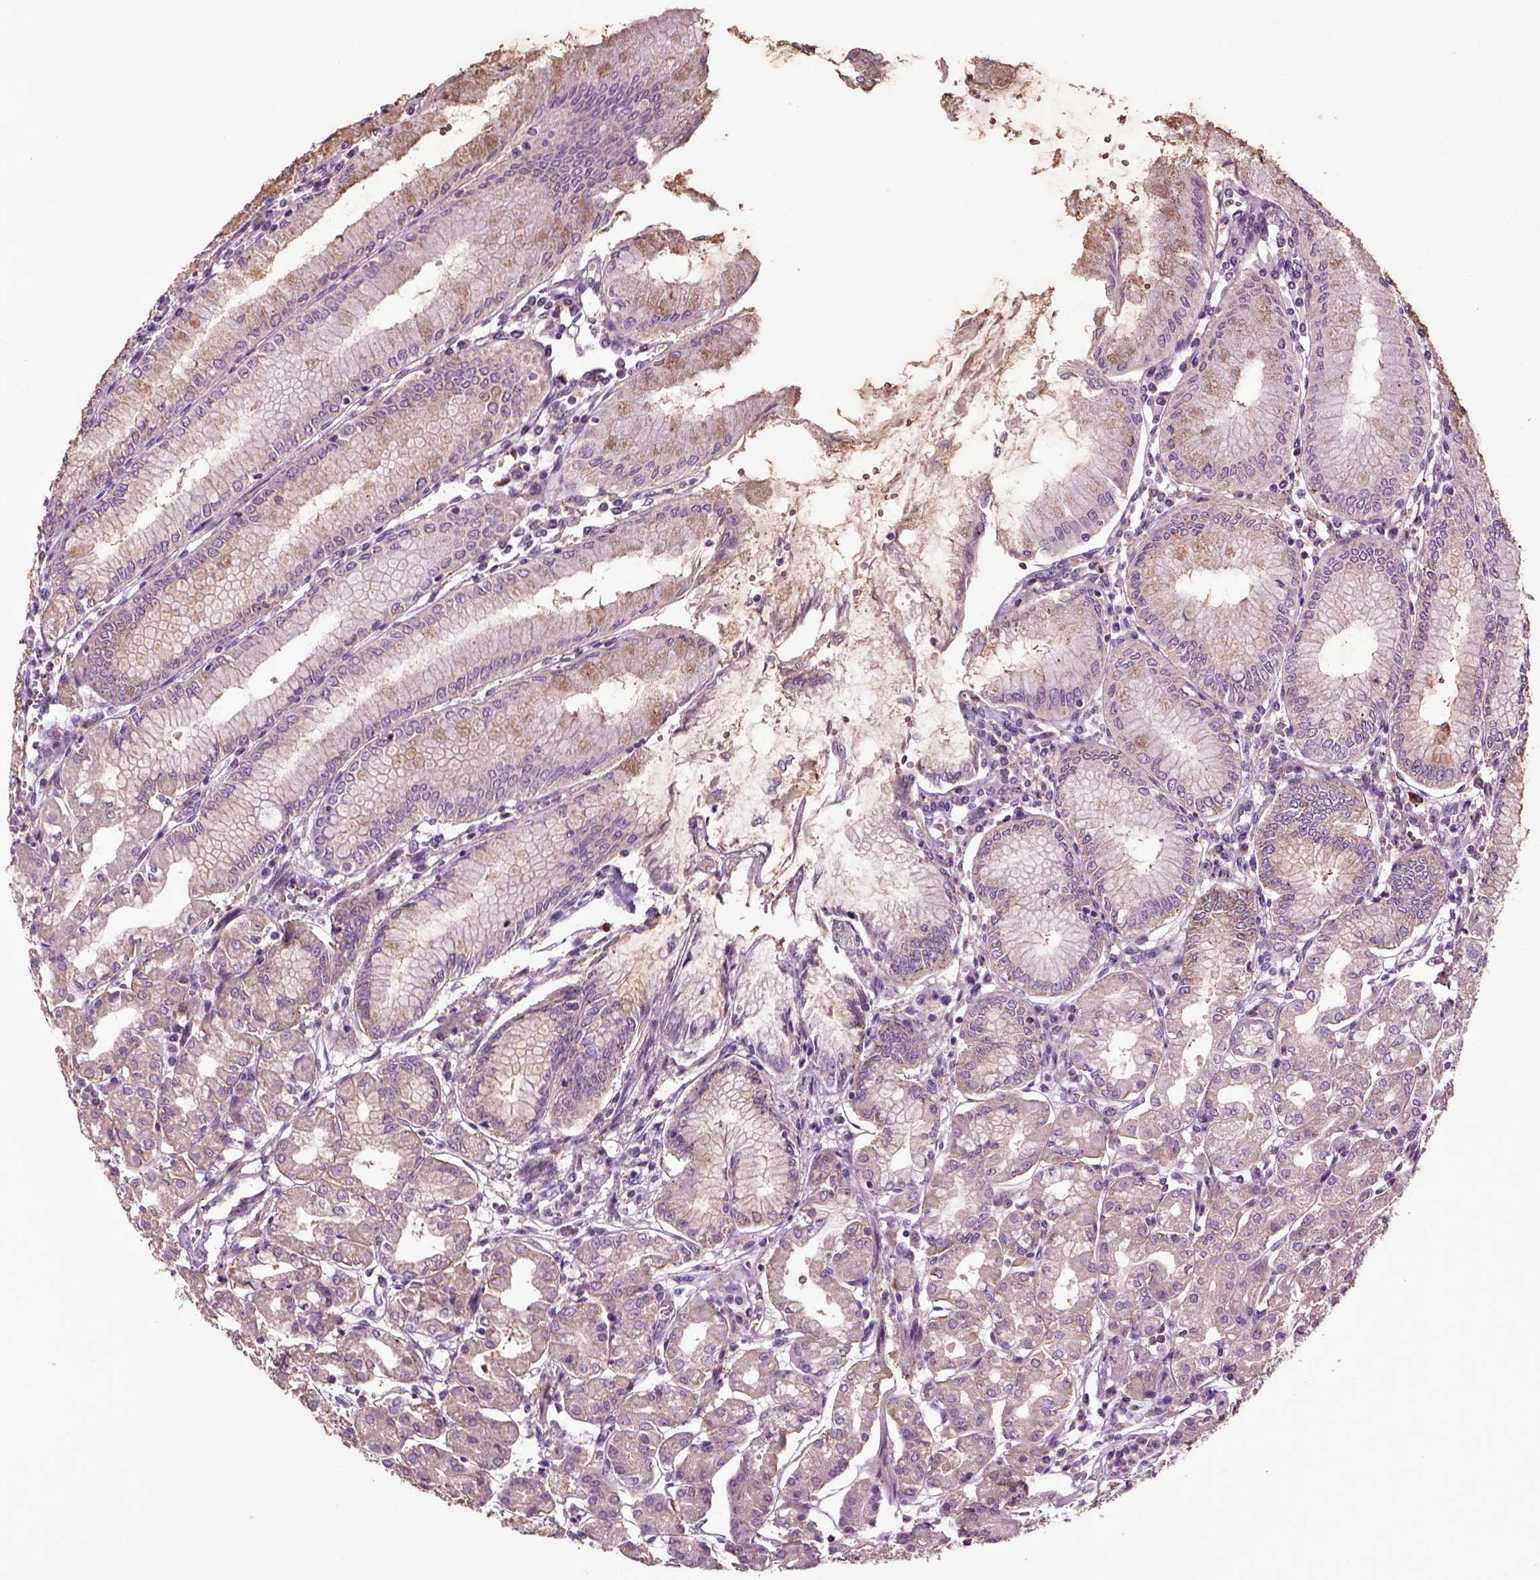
{"staining": {"intensity": "weak", "quantity": "<25%", "location": "cytoplasmic/membranous"}, "tissue": "stomach", "cell_type": "Glandular cells", "image_type": "normal", "snomed": [{"axis": "morphology", "description": "Normal tissue, NOS"}, {"axis": "topography", "description": "Skeletal muscle"}, {"axis": "topography", "description": "Stomach"}], "caption": "IHC histopathology image of normal human stomach stained for a protein (brown), which exhibits no staining in glandular cells. Nuclei are stained in blue.", "gene": "SPON1", "patient": {"sex": "female", "age": 57}}